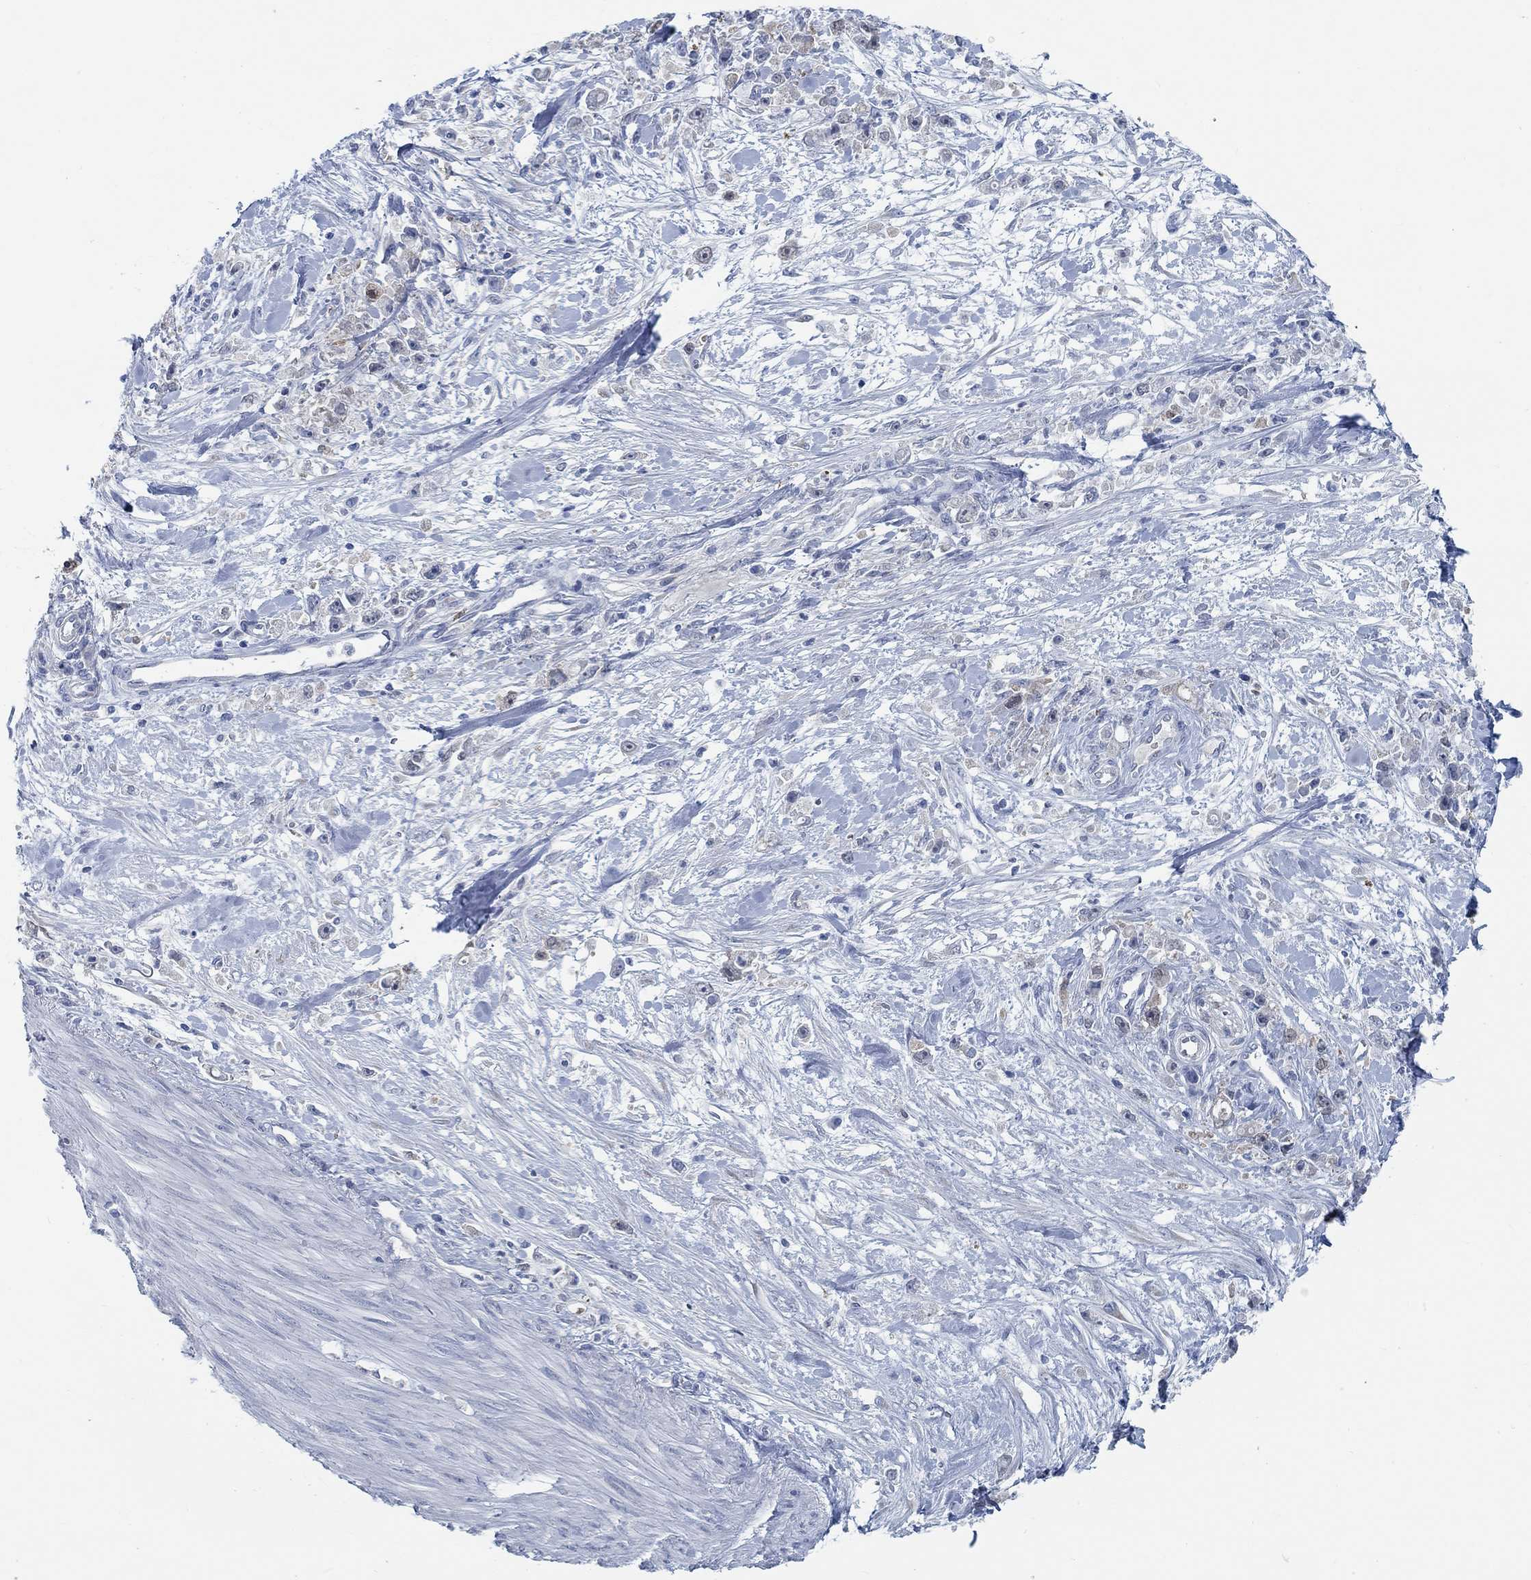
{"staining": {"intensity": "negative", "quantity": "none", "location": "none"}, "tissue": "stomach cancer", "cell_type": "Tumor cells", "image_type": "cancer", "snomed": [{"axis": "morphology", "description": "Adenocarcinoma, NOS"}, {"axis": "topography", "description": "Stomach"}], "caption": "Adenocarcinoma (stomach) stained for a protein using immunohistochemistry (IHC) demonstrates no staining tumor cells.", "gene": "TEKT4", "patient": {"sex": "female", "age": 59}}